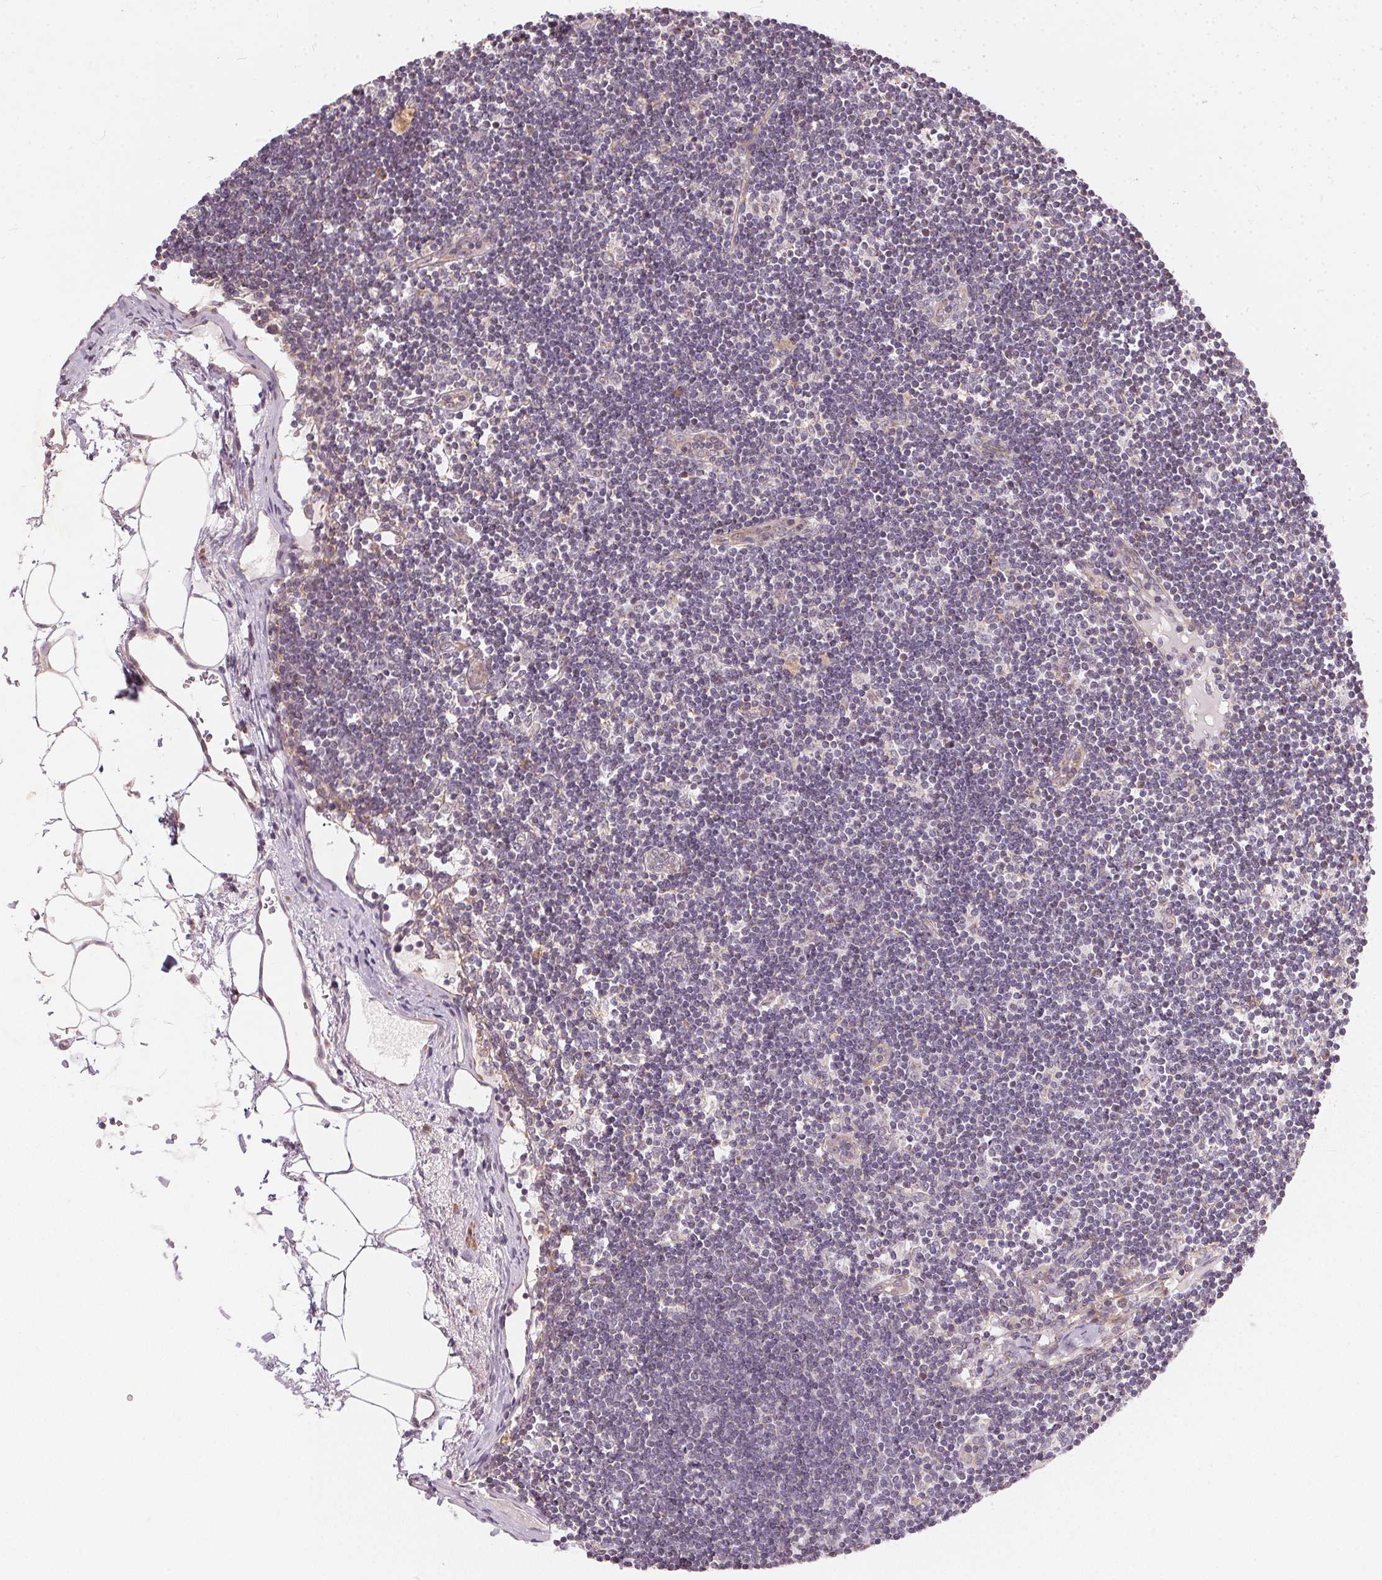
{"staining": {"intensity": "negative", "quantity": "none", "location": "none"}, "tissue": "lymph node", "cell_type": "Germinal center cells", "image_type": "normal", "snomed": [{"axis": "morphology", "description": "Normal tissue, NOS"}, {"axis": "topography", "description": "Lymph node"}], "caption": "Photomicrograph shows no protein positivity in germinal center cells of benign lymph node.", "gene": "VWA5B2", "patient": {"sex": "female", "age": 65}}